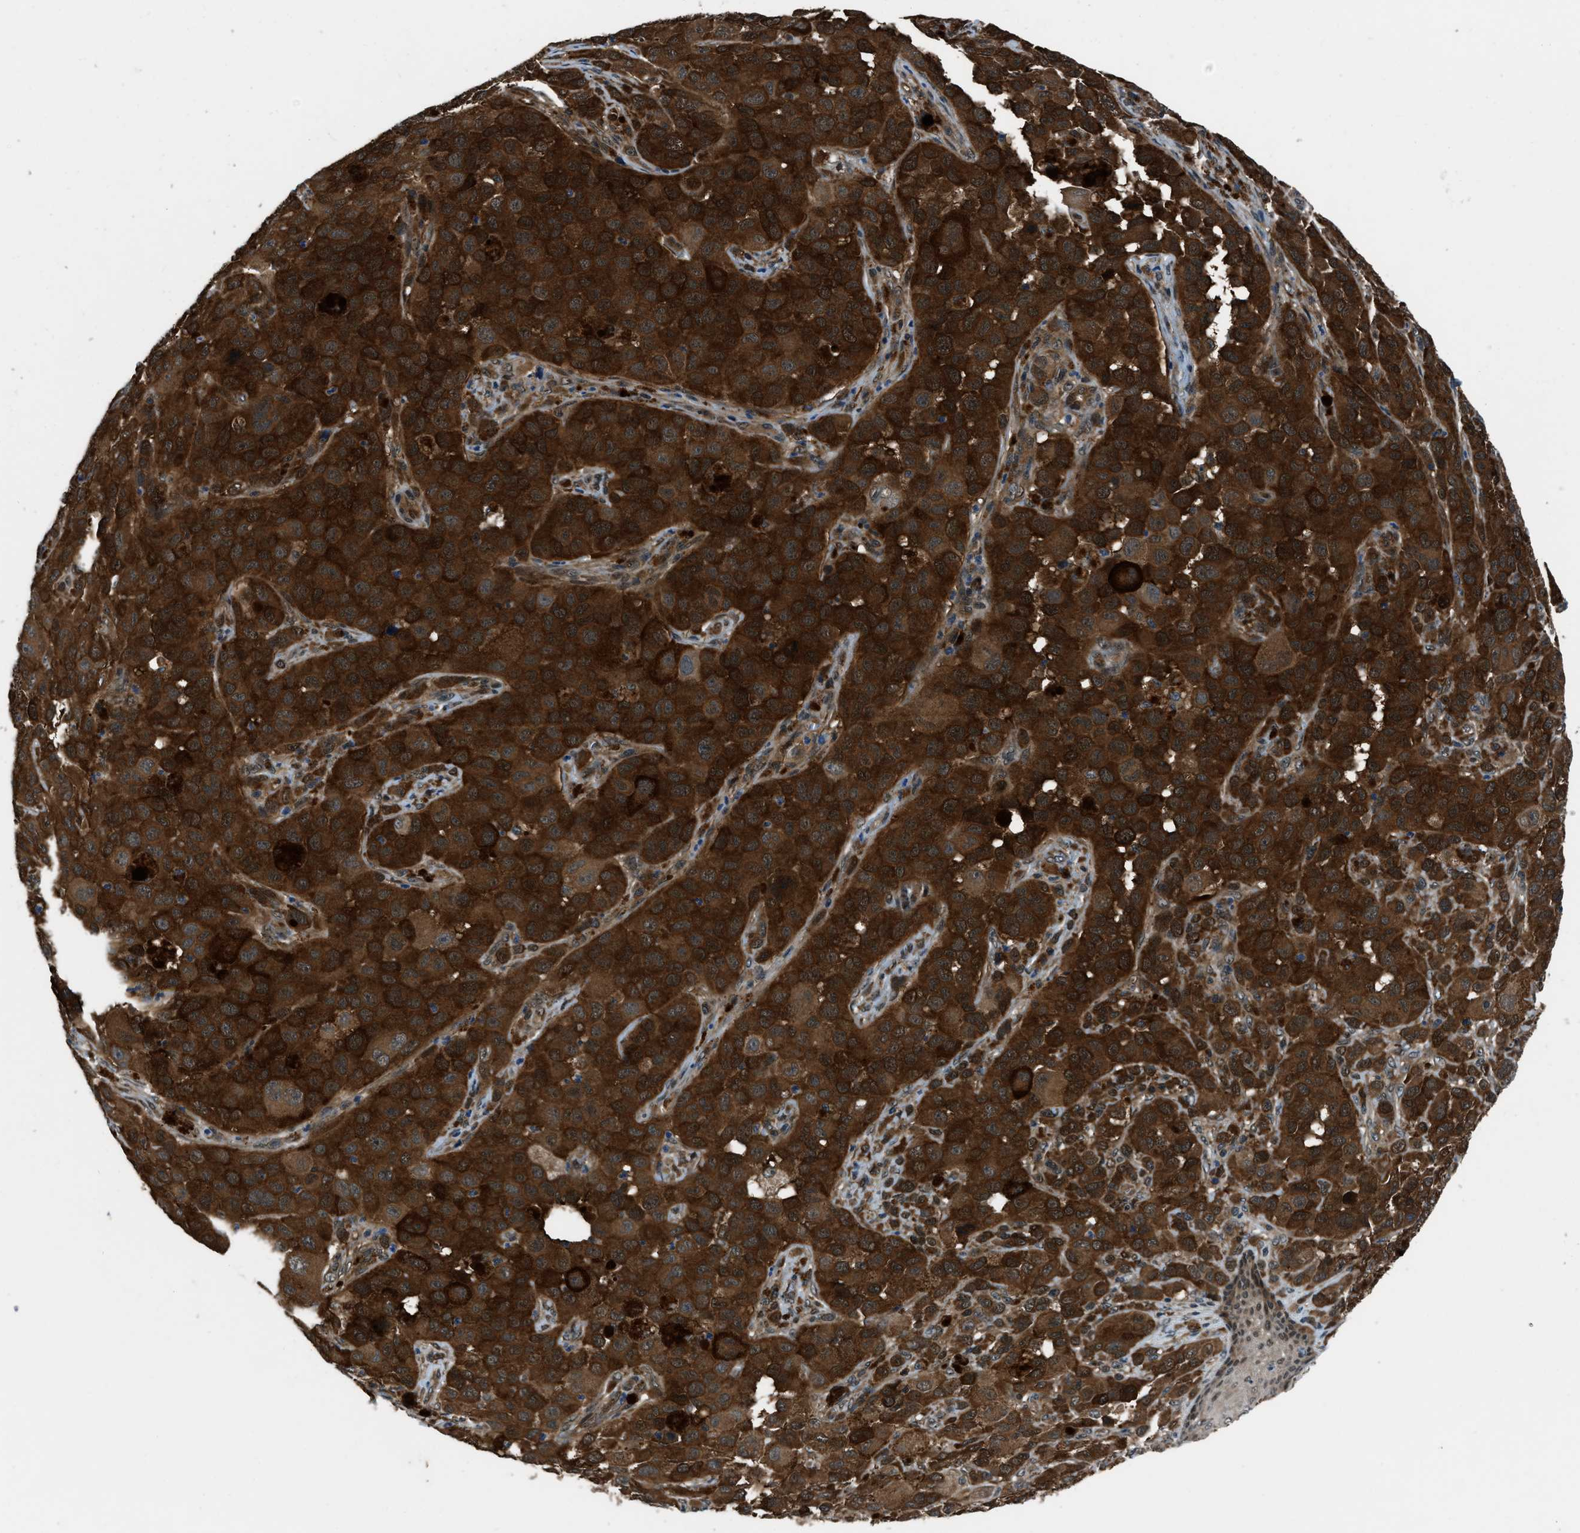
{"staining": {"intensity": "strong", "quantity": ">75%", "location": "cytoplasmic/membranous,nuclear"}, "tissue": "melanoma", "cell_type": "Tumor cells", "image_type": "cancer", "snomed": [{"axis": "morphology", "description": "Malignant melanoma, NOS"}, {"axis": "topography", "description": "Skin"}], "caption": "There is high levels of strong cytoplasmic/membranous and nuclear positivity in tumor cells of malignant melanoma, as demonstrated by immunohistochemical staining (brown color).", "gene": "NUDCD3", "patient": {"sex": "male", "age": 96}}